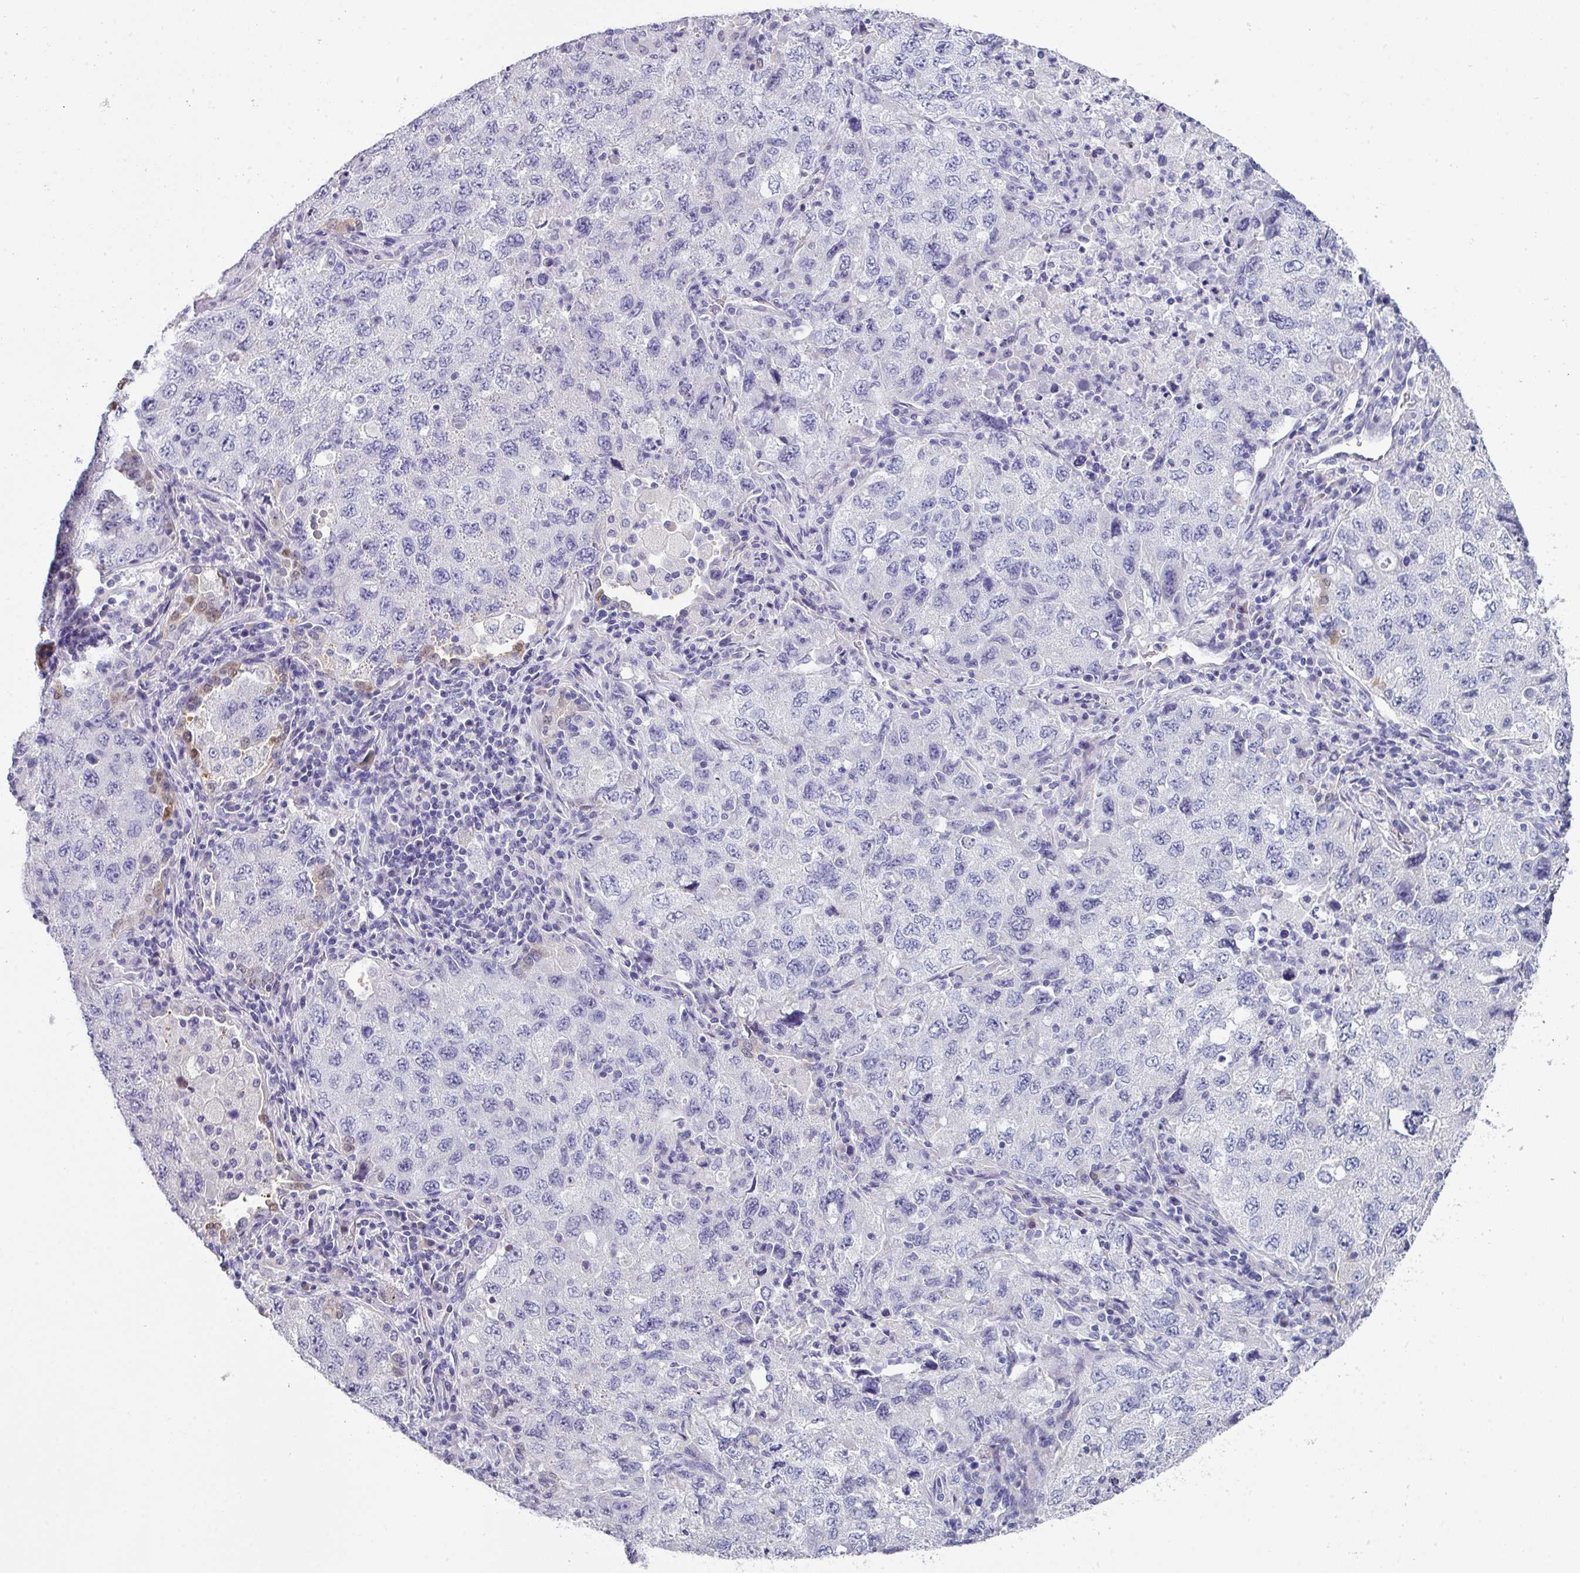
{"staining": {"intensity": "negative", "quantity": "none", "location": "none"}, "tissue": "lung cancer", "cell_type": "Tumor cells", "image_type": "cancer", "snomed": [{"axis": "morphology", "description": "Adenocarcinoma, NOS"}, {"axis": "topography", "description": "Lung"}], "caption": "The photomicrograph shows no staining of tumor cells in lung cancer.", "gene": "DEFB115", "patient": {"sex": "female", "age": 57}}